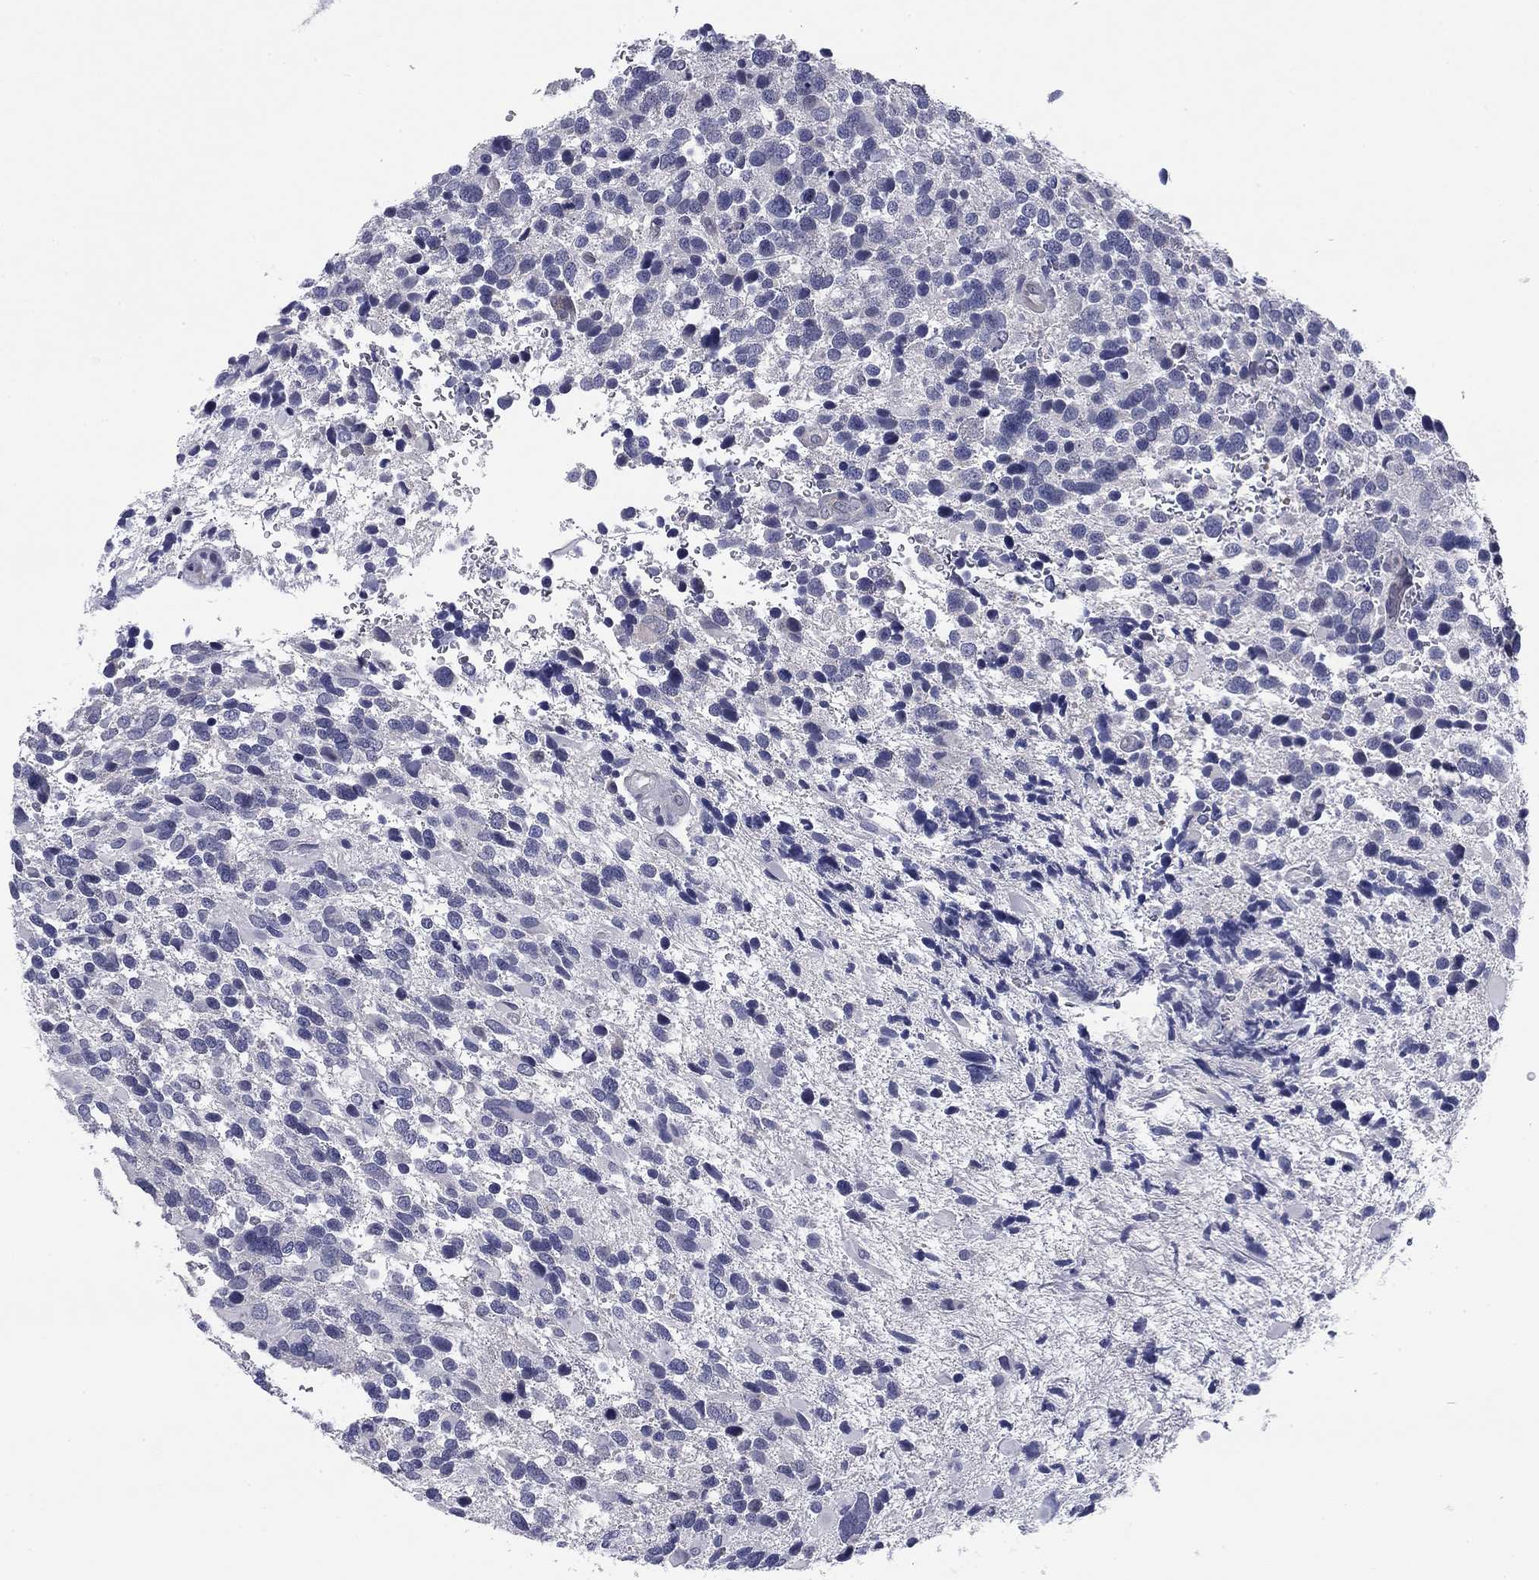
{"staining": {"intensity": "negative", "quantity": "none", "location": "none"}, "tissue": "glioma", "cell_type": "Tumor cells", "image_type": "cancer", "snomed": [{"axis": "morphology", "description": "Glioma, malignant, Low grade"}, {"axis": "topography", "description": "Brain"}], "caption": "Immunohistochemistry micrograph of human glioma stained for a protein (brown), which demonstrates no positivity in tumor cells.", "gene": "REXO5", "patient": {"sex": "female", "age": 32}}